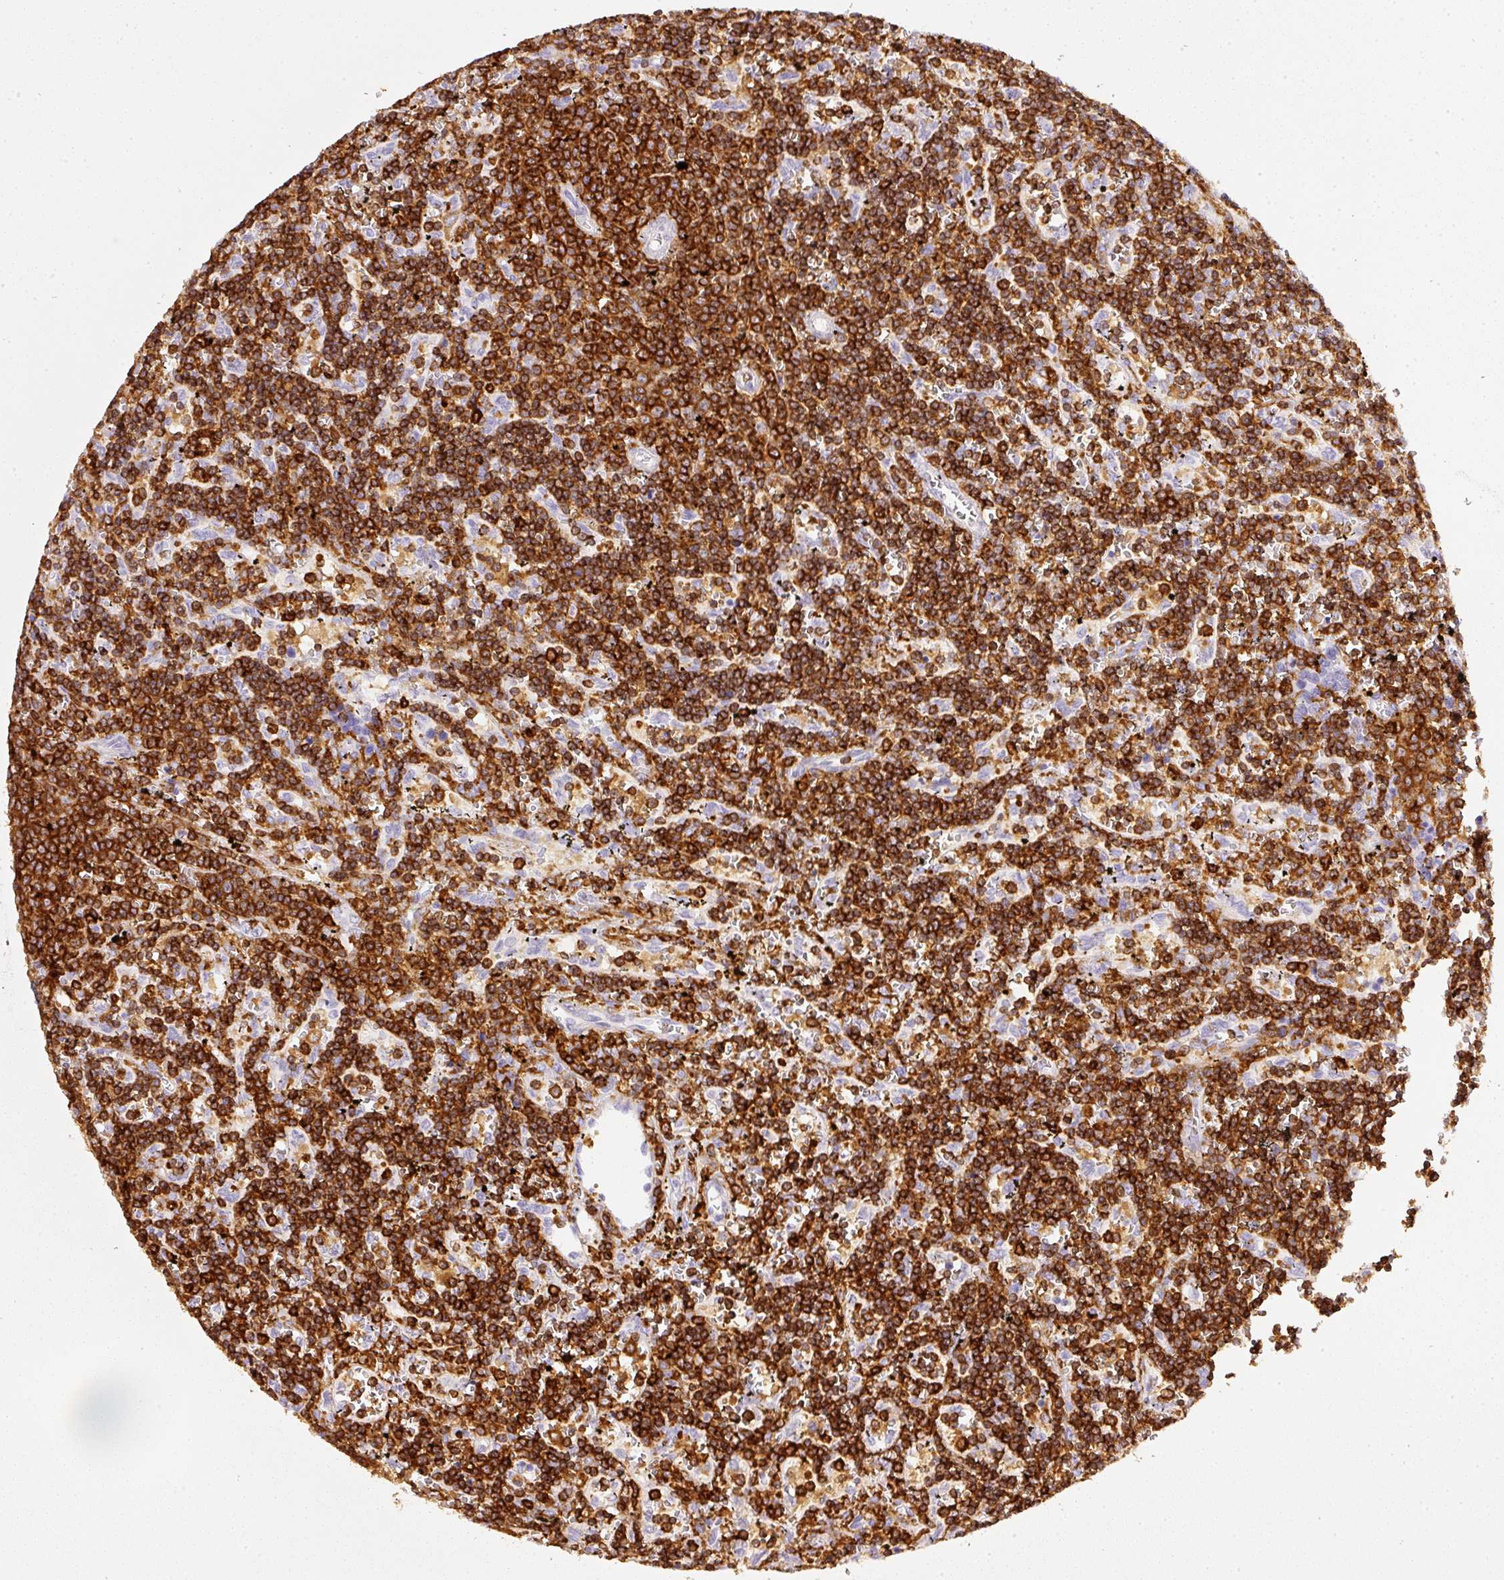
{"staining": {"intensity": "strong", "quantity": ">75%", "location": "cytoplasmic/membranous"}, "tissue": "lymphoma", "cell_type": "Tumor cells", "image_type": "cancer", "snomed": [{"axis": "morphology", "description": "Malignant lymphoma, non-Hodgkin's type, Low grade"}, {"axis": "topography", "description": "Spleen"}], "caption": "Protein staining demonstrates strong cytoplasmic/membranous staining in about >75% of tumor cells in lymphoma.", "gene": "EVL", "patient": {"sex": "male", "age": 60}}